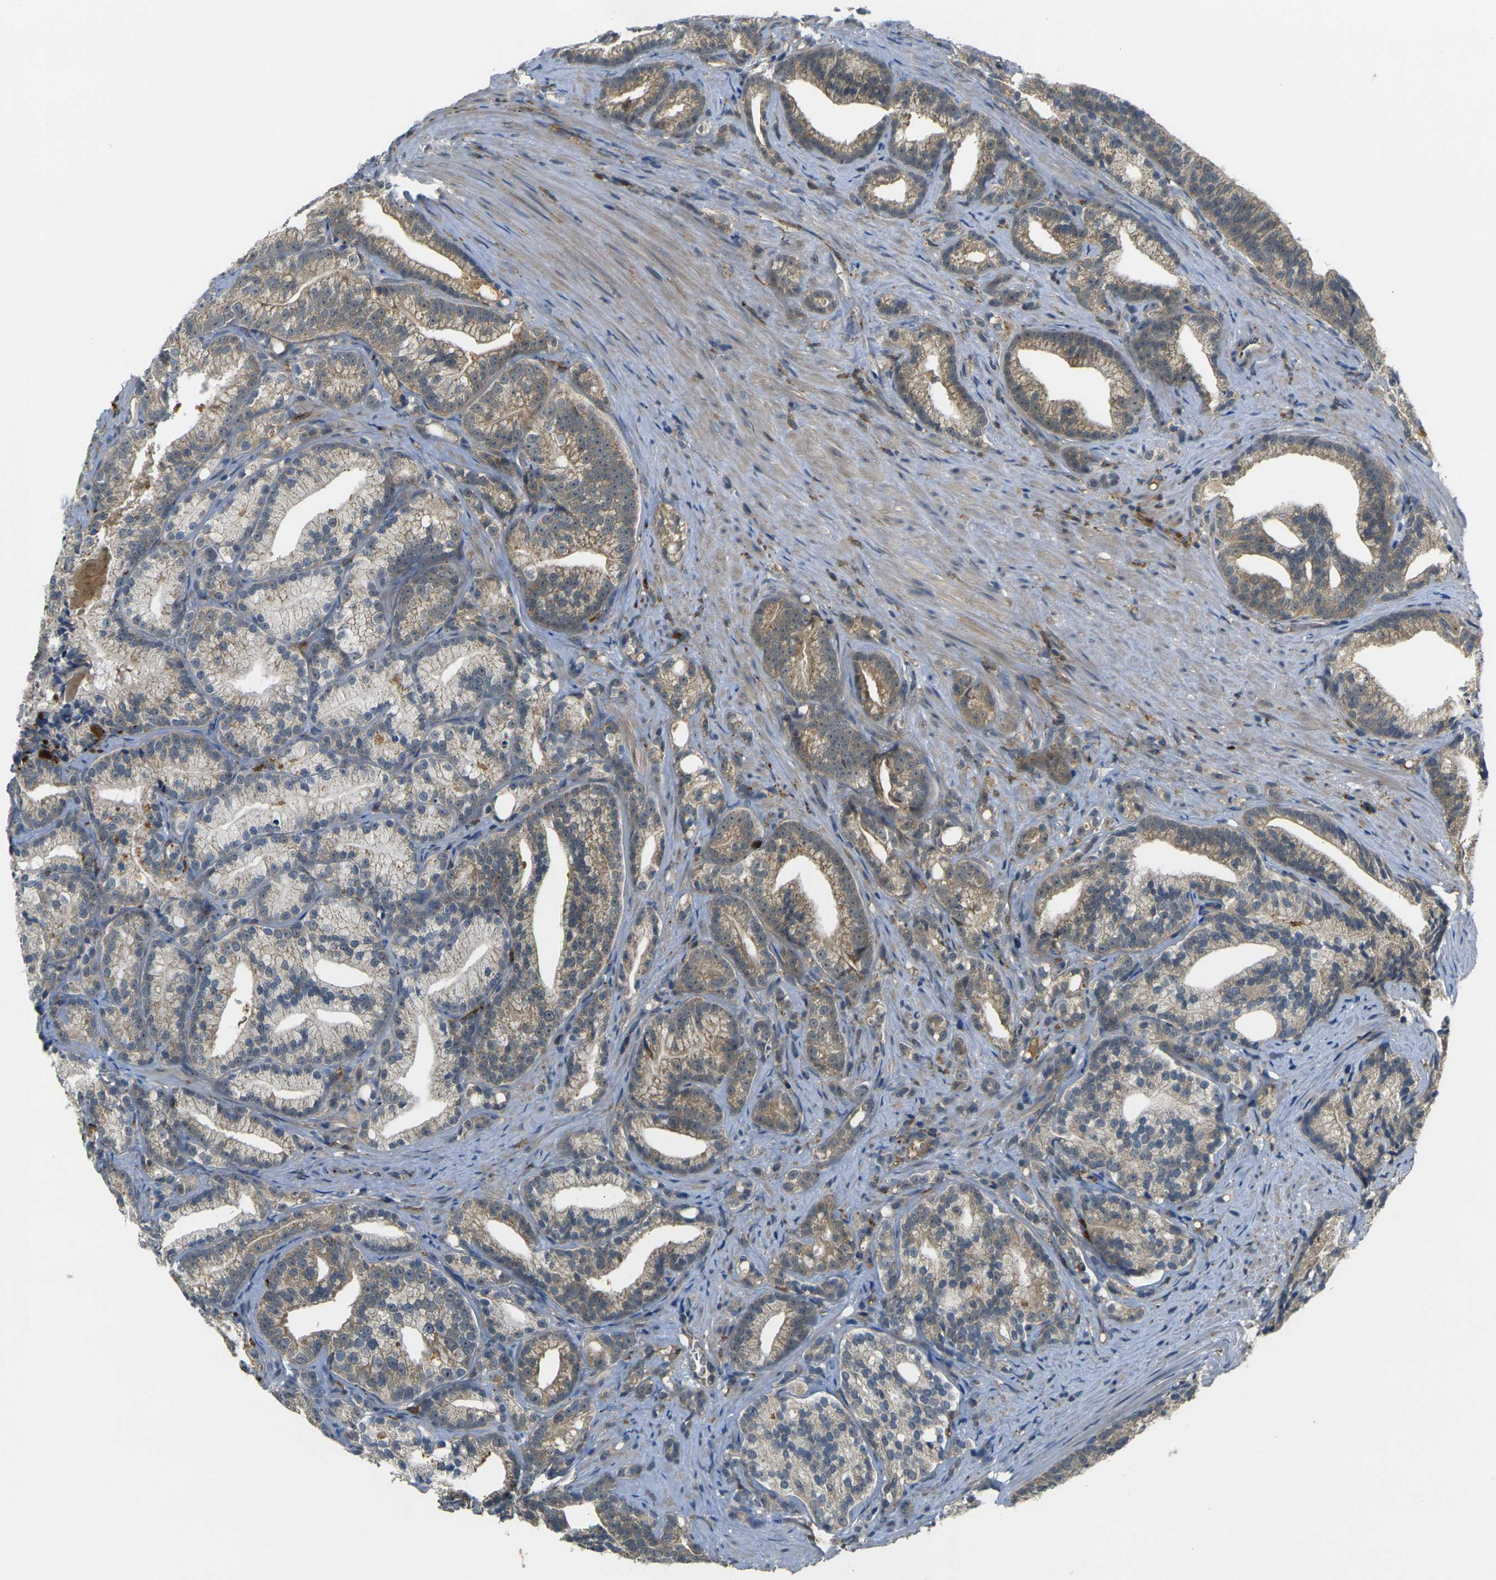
{"staining": {"intensity": "weak", "quantity": ">75%", "location": "cytoplasmic/membranous"}, "tissue": "prostate cancer", "cell_type": "Tumor cells", "image_type": "cancer", "snomed": [{"axis": "morphology", "description": "Adenocarcinoma, Low grade"}, {"axis": "topography", "description": "Prostate"}], "caption": "IHC histopathology image of neoplastic tissue: human prostate low-grade adenocarcinoma stained using immunohistochemistry displays low levels of weak protein expression localized specifically in the cytoplasmic/membranous of tumor cells, appearing as a cytoplasmic/membranous brown color.", "gene": "PIGL", "patient": {"sex": "male", "age": 89}}